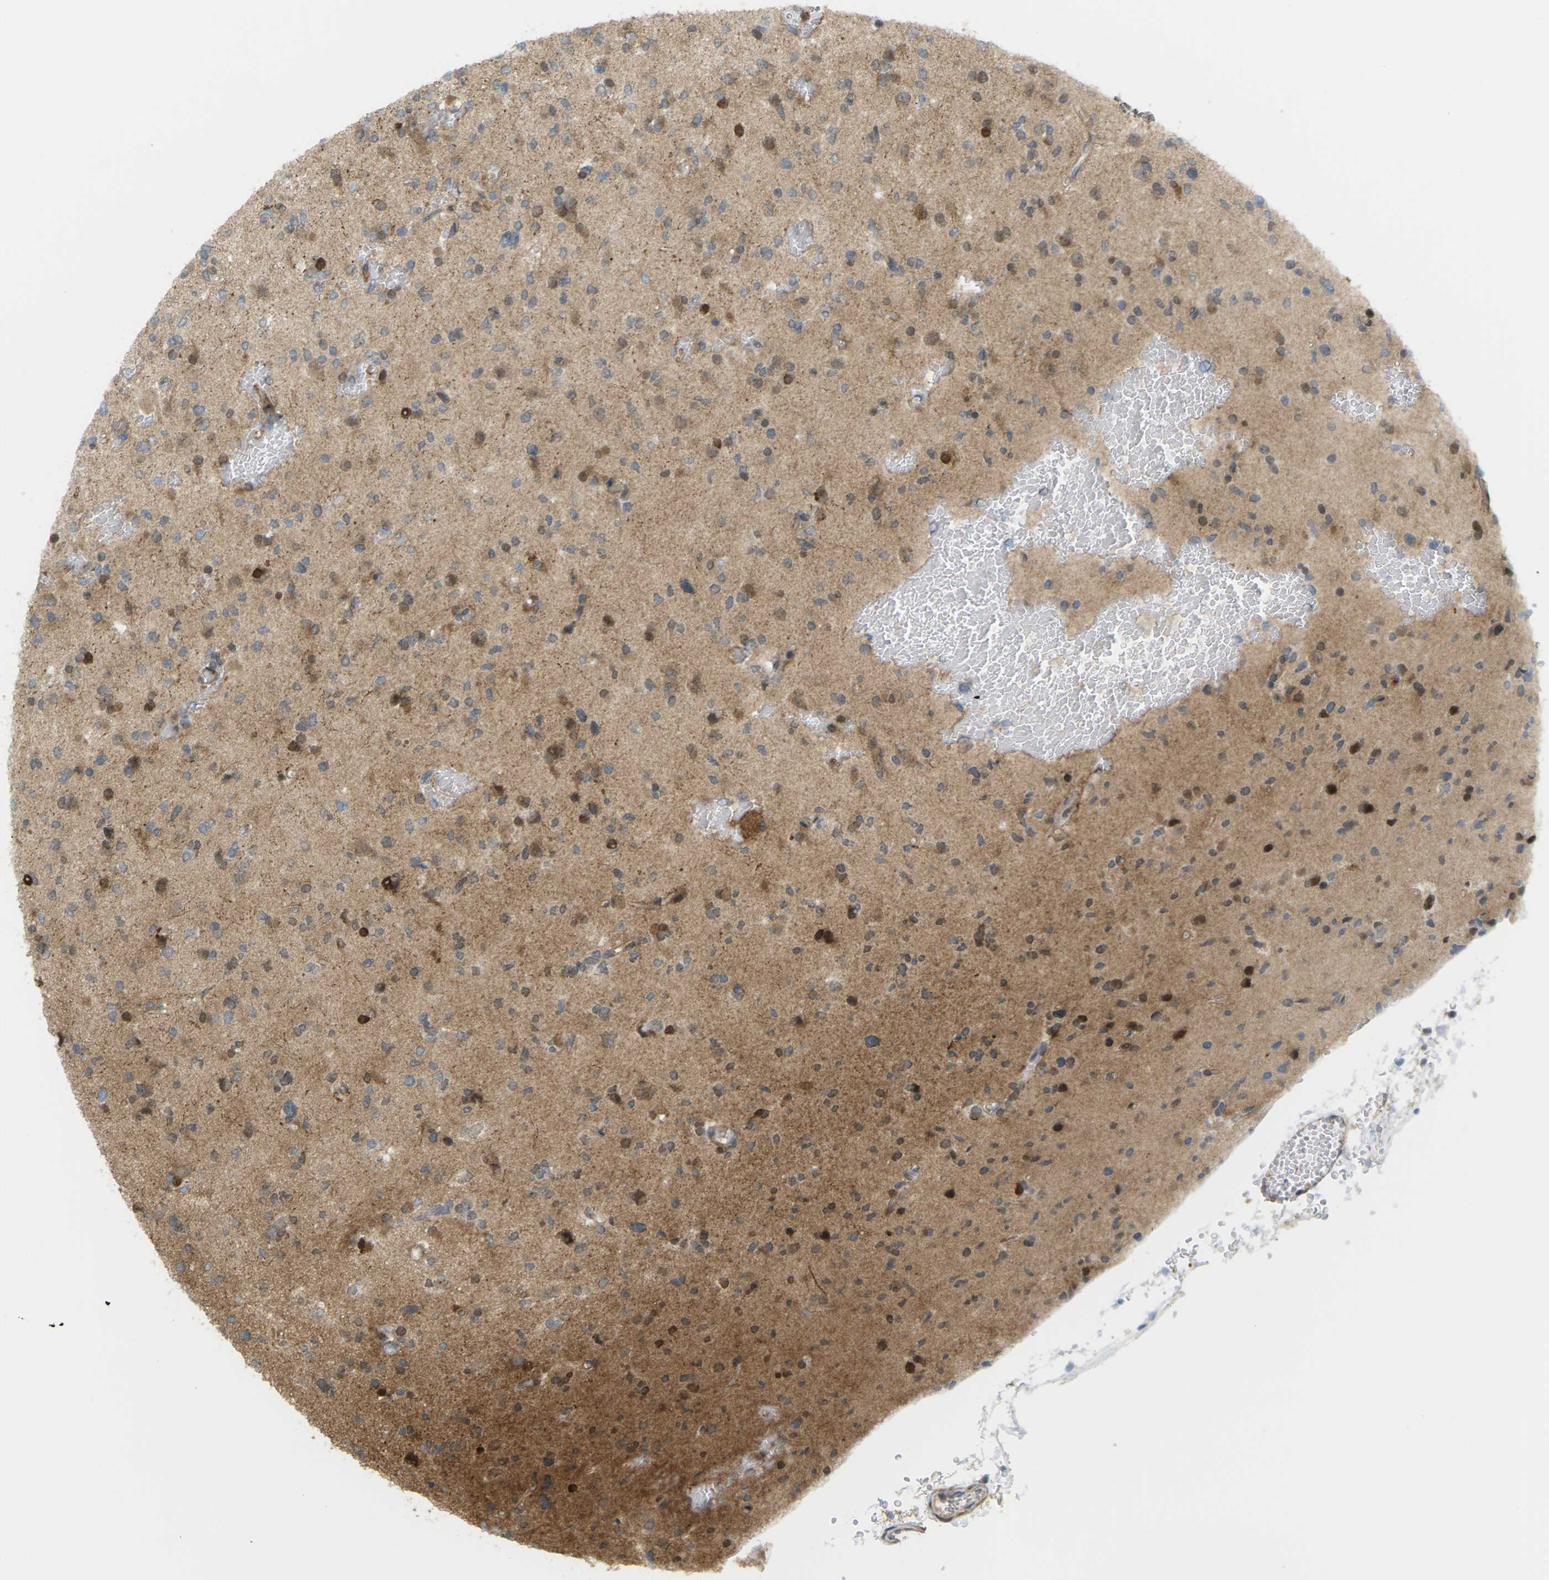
{"staining": {"intensity": "strong", "quantity": "25%-75%", "location": "cytoplasmic/membranous,nuclear"}, "tissue": "glioma", "cell_type": "Tumor cells", "image_type": "cancer", "snomed": [{"axis": "morphology", "description": "Glioma, malignant, Low grade"}, {"axis": "topography", "description": "Brain"}], "caption": "Protein expression analysis of human glioma reveals strong cytoplasmic/membranous and nuclear positivity in about 25%-75% of tumor cells.", "gene": "ROBO1", "patient": {"sex": "female", "age": 22}}